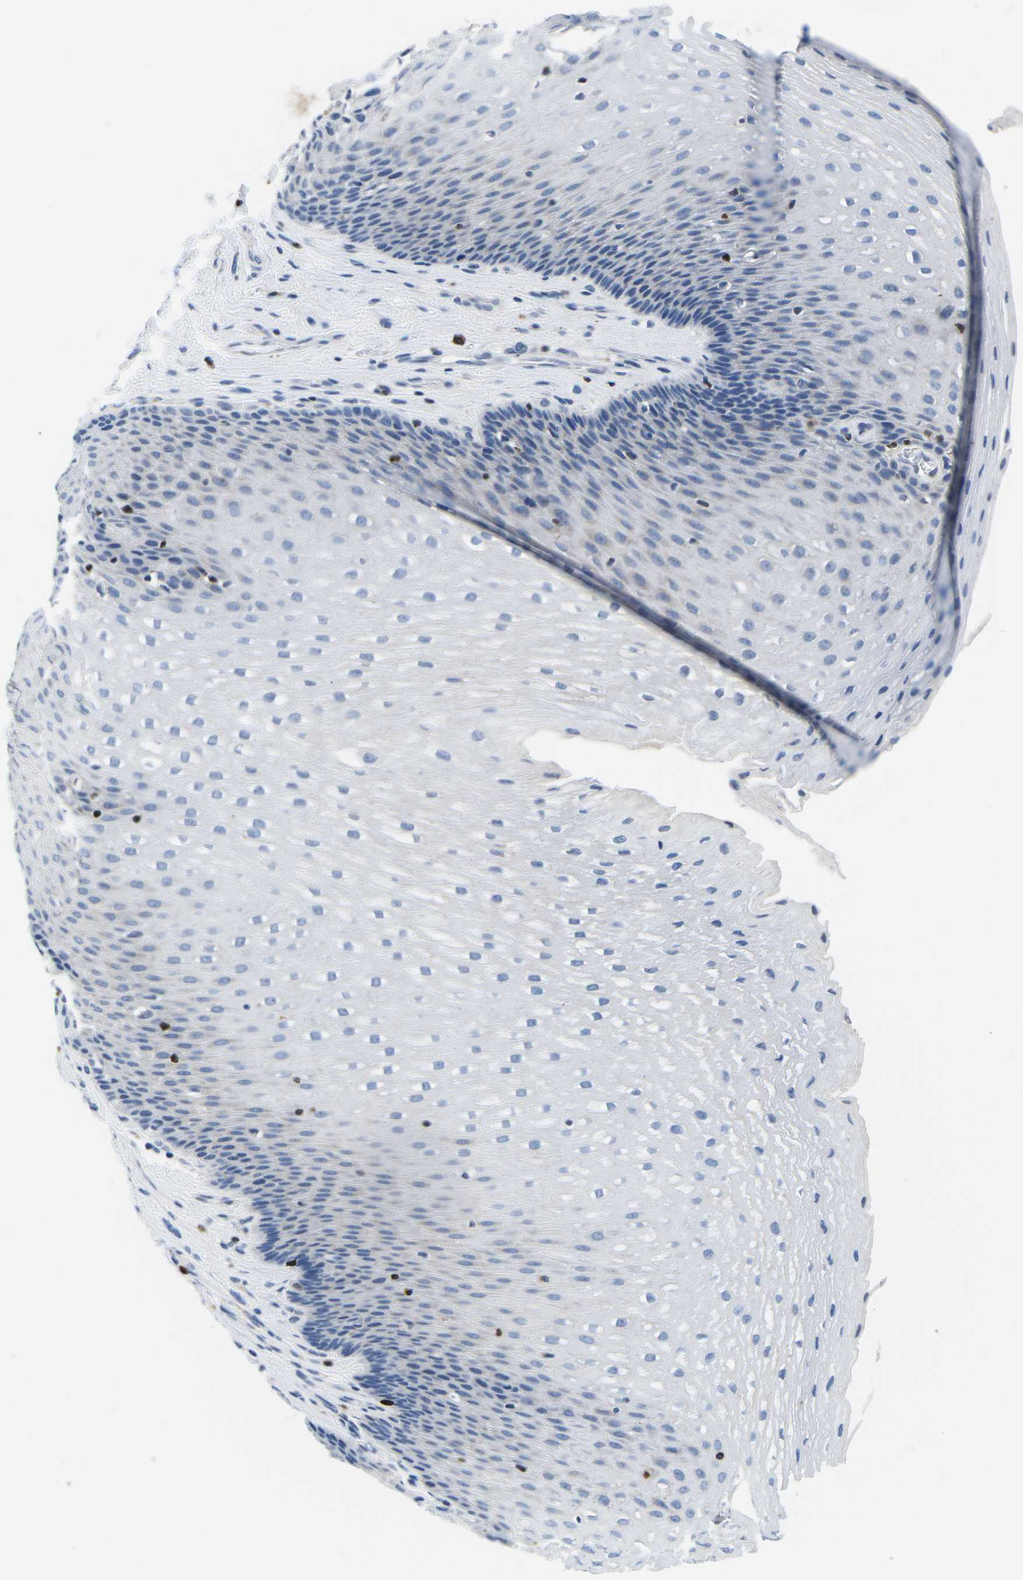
{"staining": {"intensity": "negative", "quantity": "none", "location": "none"}, "tissue": "esophagus", "cell_type": "Squamous epithelial cells", "image_type": "normal", "snomed": [{"axis": "morphology", "description": "Normal tissue, NOS"}, {"axis": "topography", "description": "Esophagus"}], "caption": "This is an IHC histopathology image of benign human esophagus. There is no positivity in squamous epithelial cells.", "gene": "CTSW", "patient": {"sex": "male", "age": 48}}